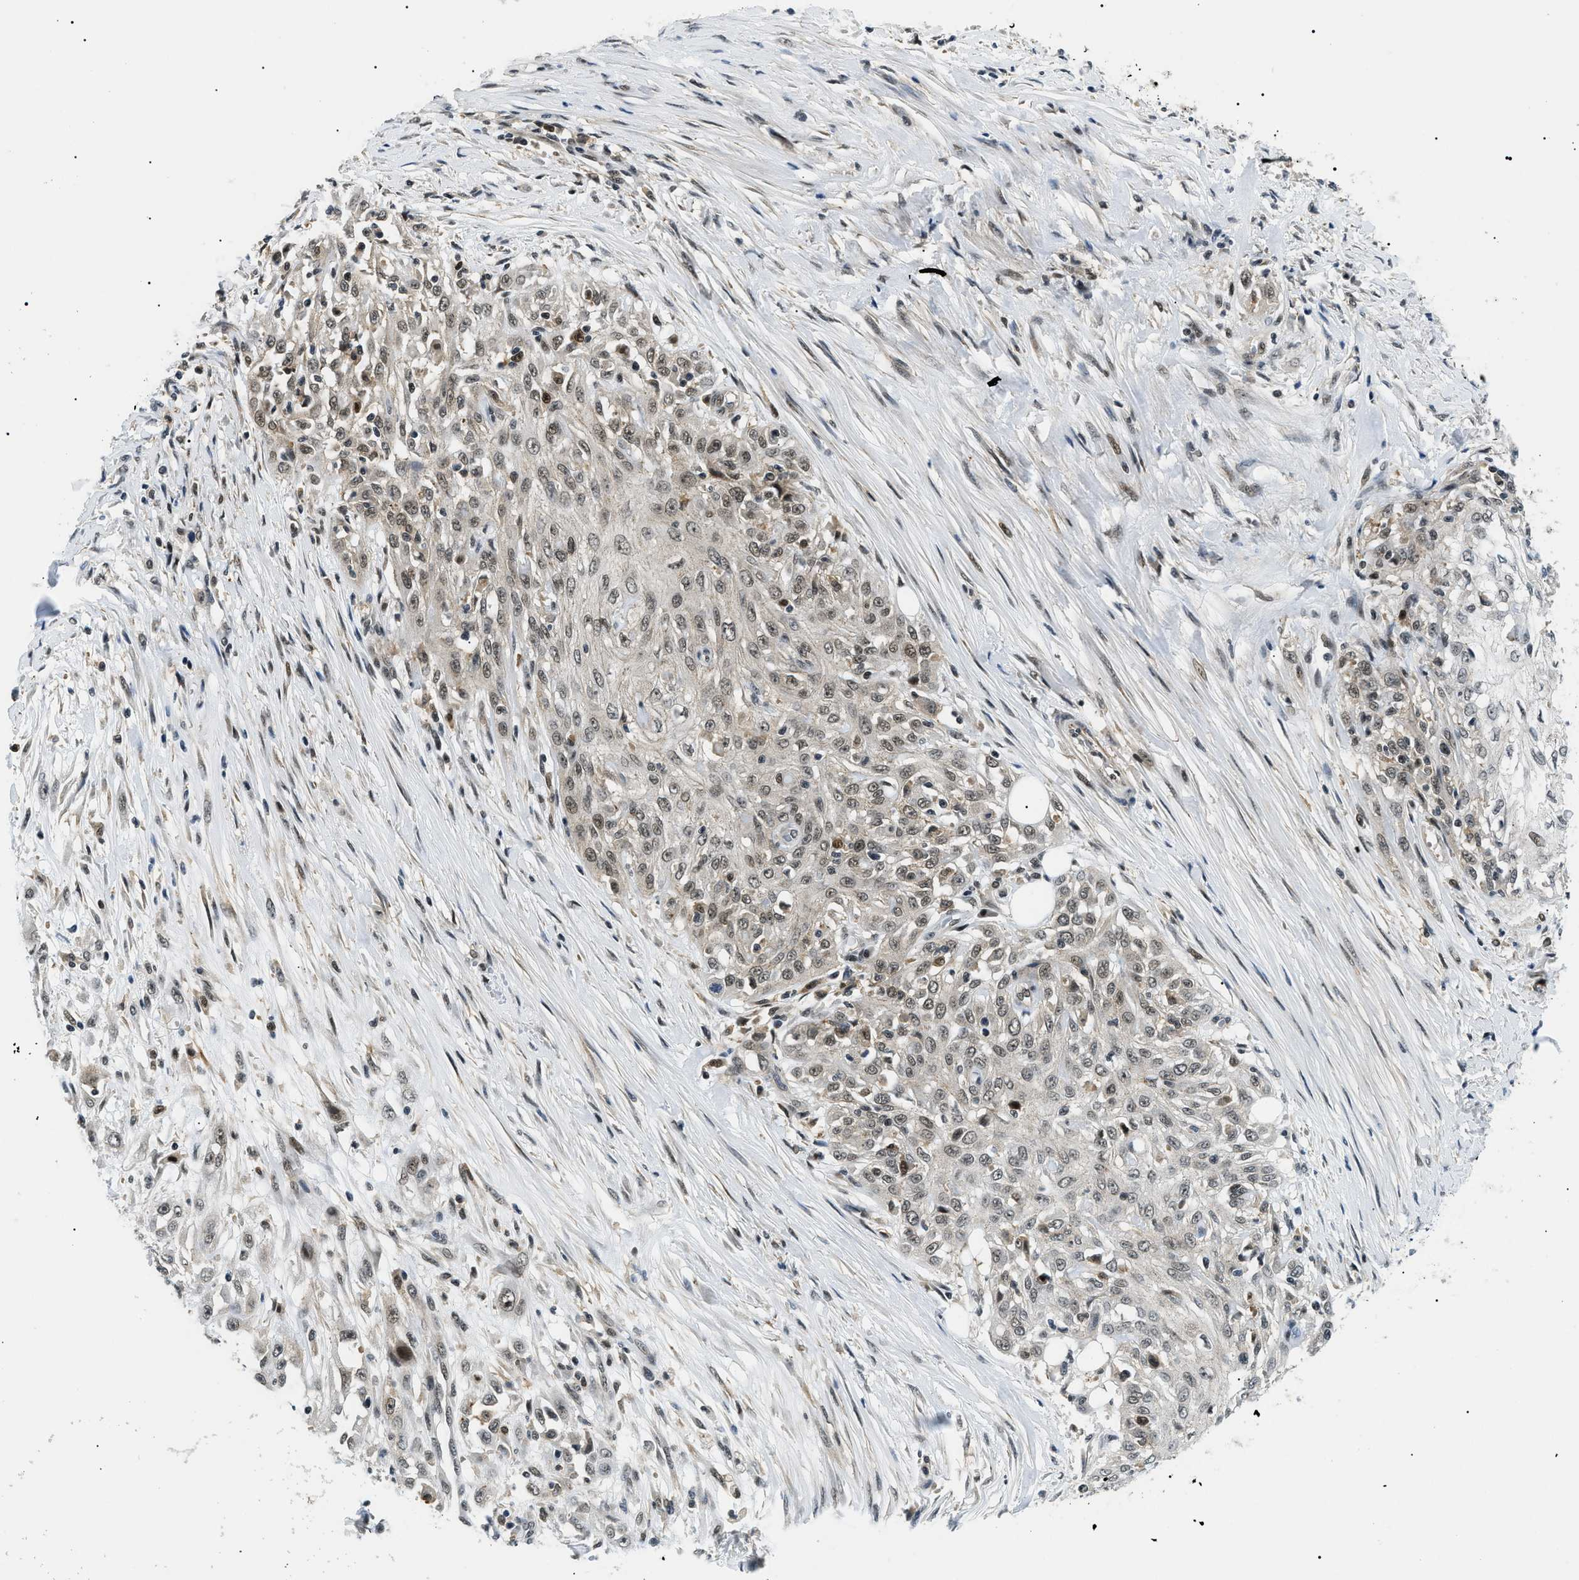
{"staining": {"intensity": "weak", "quantity": "25%-75%", "location": "nuclear"}, "tissue": "skin cancer", "cell_type": "Tumor cells", "image_type": "cancer", "snomed": [{"axis": "morphology", "description": "Squamous cell carcinoma, NOS"}, {"axis": "morphology", "description": "Squamous cell carcinoma, metastatic, NOS"}, {"axis": "topography", "description": "Skin"}, {"axis": "topography", "description": "Lymph node"}], "caption": "Immunohistochemistry of metastatic squamous cell carcinoma (skin) shows low levels of weak nuclear expression in approximately 25%-75% of tumor cells.", "gene": "RBM15", "patient": {"sex": "male", "age": 75}}